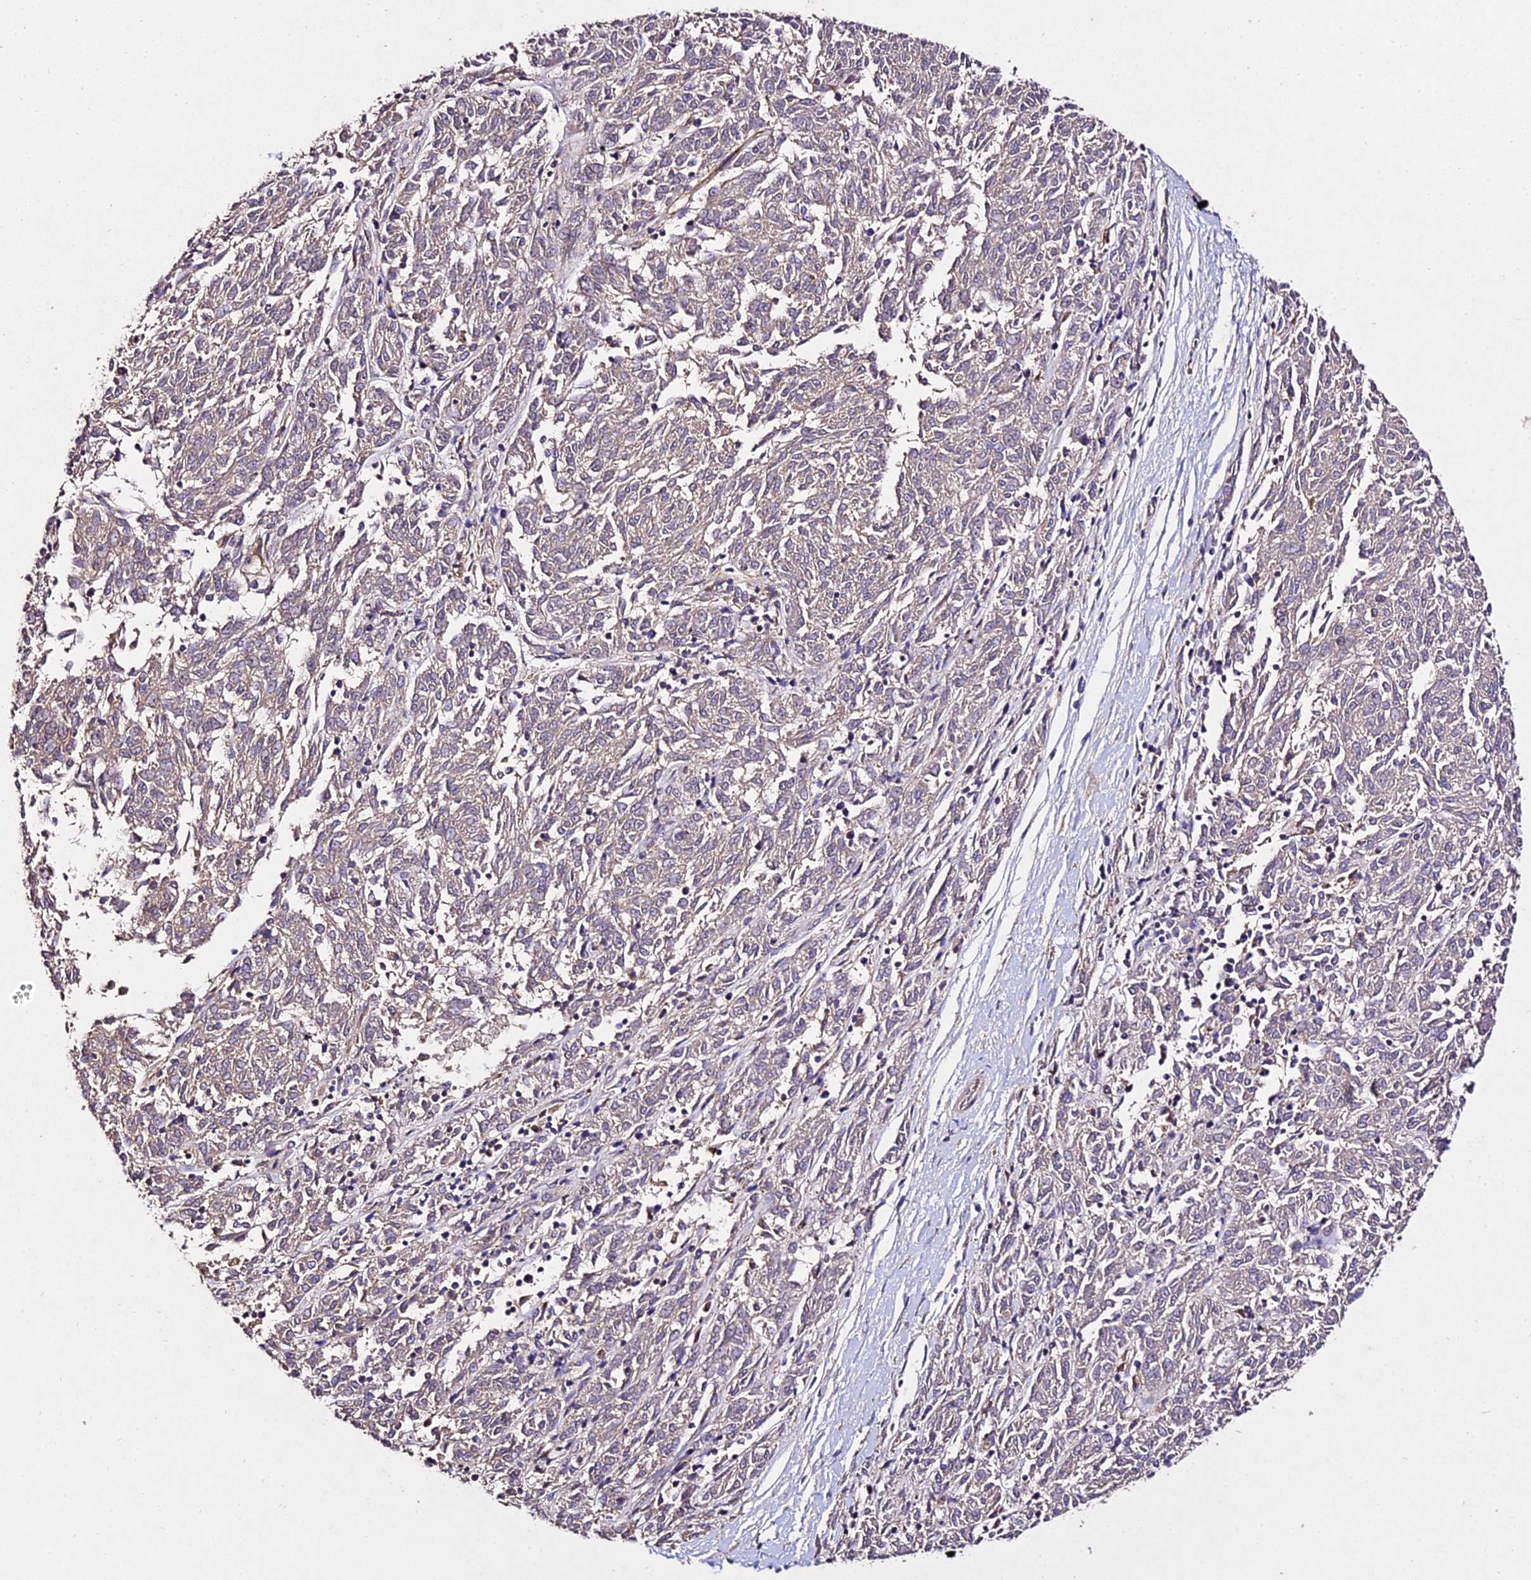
{"staining": {"intensity": "weak", "quantity": "25%-75%", "location": "cytoplasmic/membranous"}, "tissue": "melanoma", "cell_type": "Tumor cells", "image_type": "cancer", "snomed": [{"axis": "morphology", "description": "Malignant melanoma, NOS"}, {"axis": "topography", "description": "Skin"}], "caption": "Tumor cells show weak cytoplasmic/membranous positivity in about 25%-75% of cells in melanoma.", "gene": "AP3M2", "patient": {"sex": "female", "age": 72}}